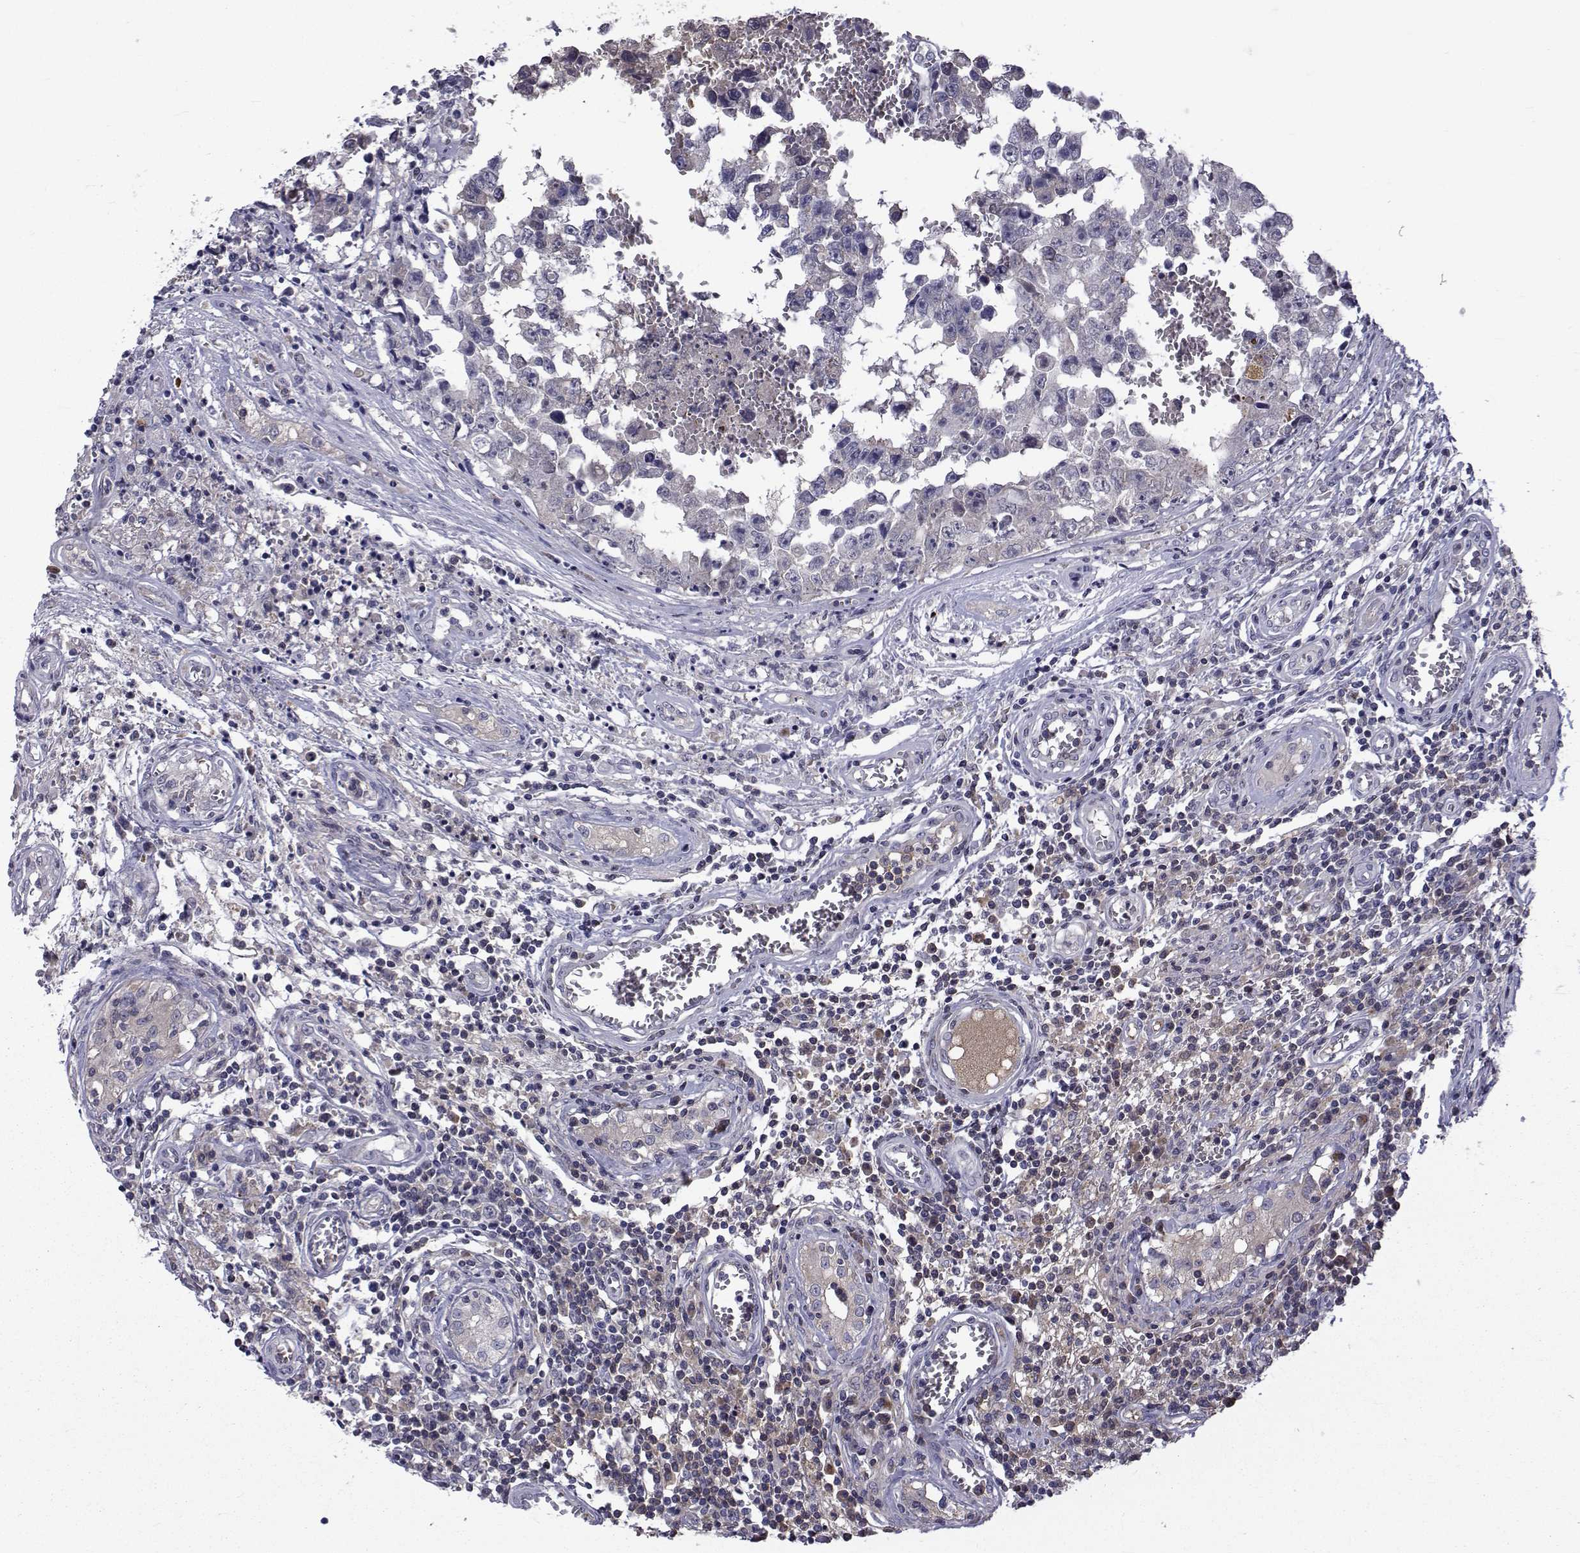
{"staining": {"intensity": "weak", "quantity": "<25%", "location": "cytoplasmic/membranous"}, "tissue": "testis cancer", "cell_type": "Tumor cells", "image_type": "cancer", "snomed": [{"axis": "morphology", "description": "Carcinoma, Embryonal, NOS"}, {"axis": "topography", "description": "Testis"}], "caption": "Immunohistochemistry (IHC) micrograph of human testis embryonal carcinoma stained for a protein (brown), which demonstrates no expression in tumor cells.", "gene": "TNFRSF11B", "patient": {"sex": "male", "age": 36}}